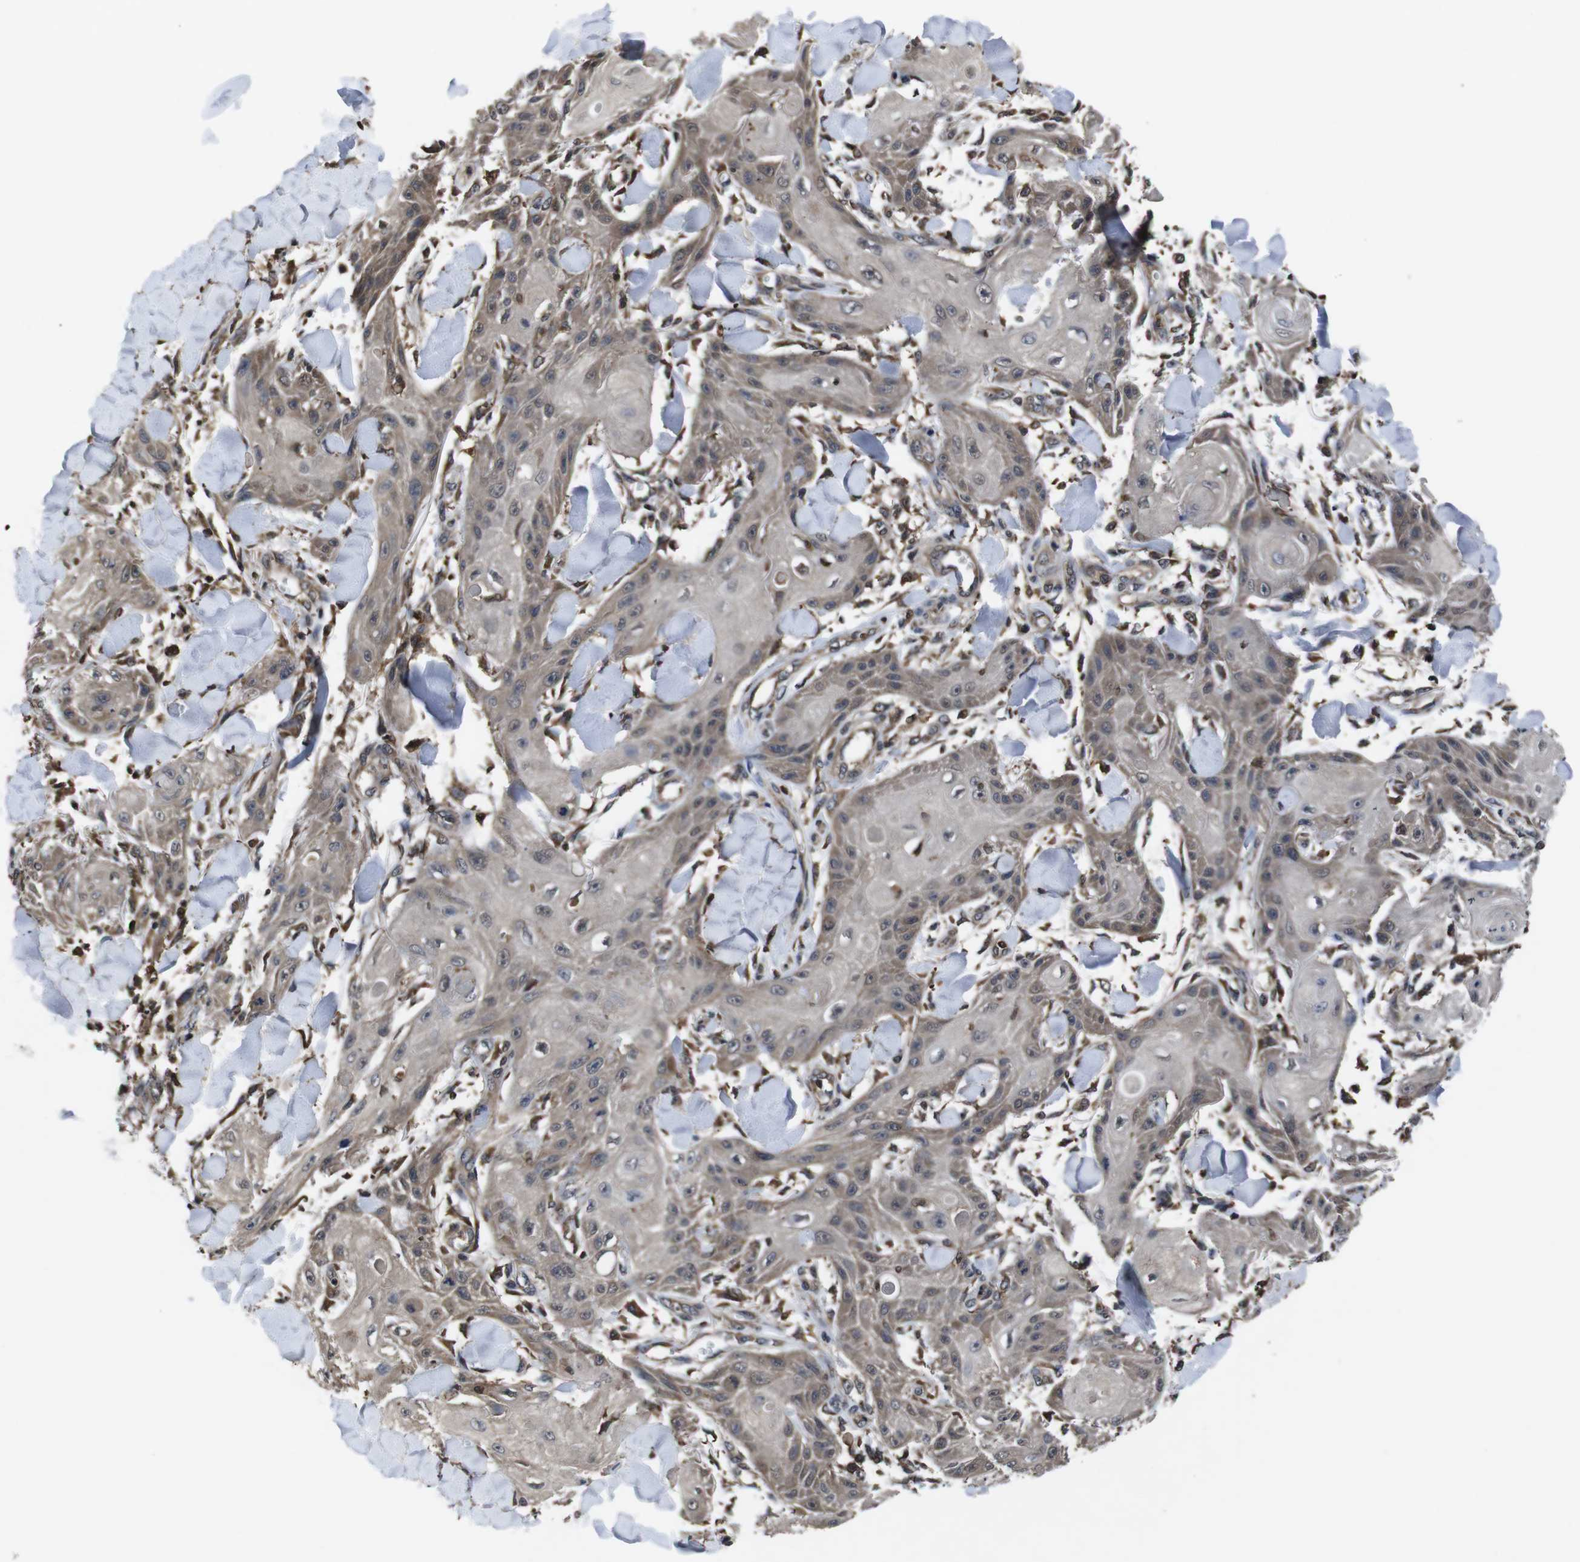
{"staining": {"intensity": "weak", "quantity": ">75%", "location": "cytoplasmic/membranous"}, "tissue": "skin cancer", "cell_type": "Tumor cells", "image_type": "cancer", "snomed": [{"axis": "morphology", "description": "Squamous cell carcinoma, NOS"}, {"axis": "topography", "description": "Skin"}], "caption": "Protein staining by IHC shows weak cytoplasmic/membranous positivity in approximately >75% of tumor cells in squamous cell carcinoma (skin).", "gene": "CXCL11", "patient": {"sex": "male", "age": 74}}